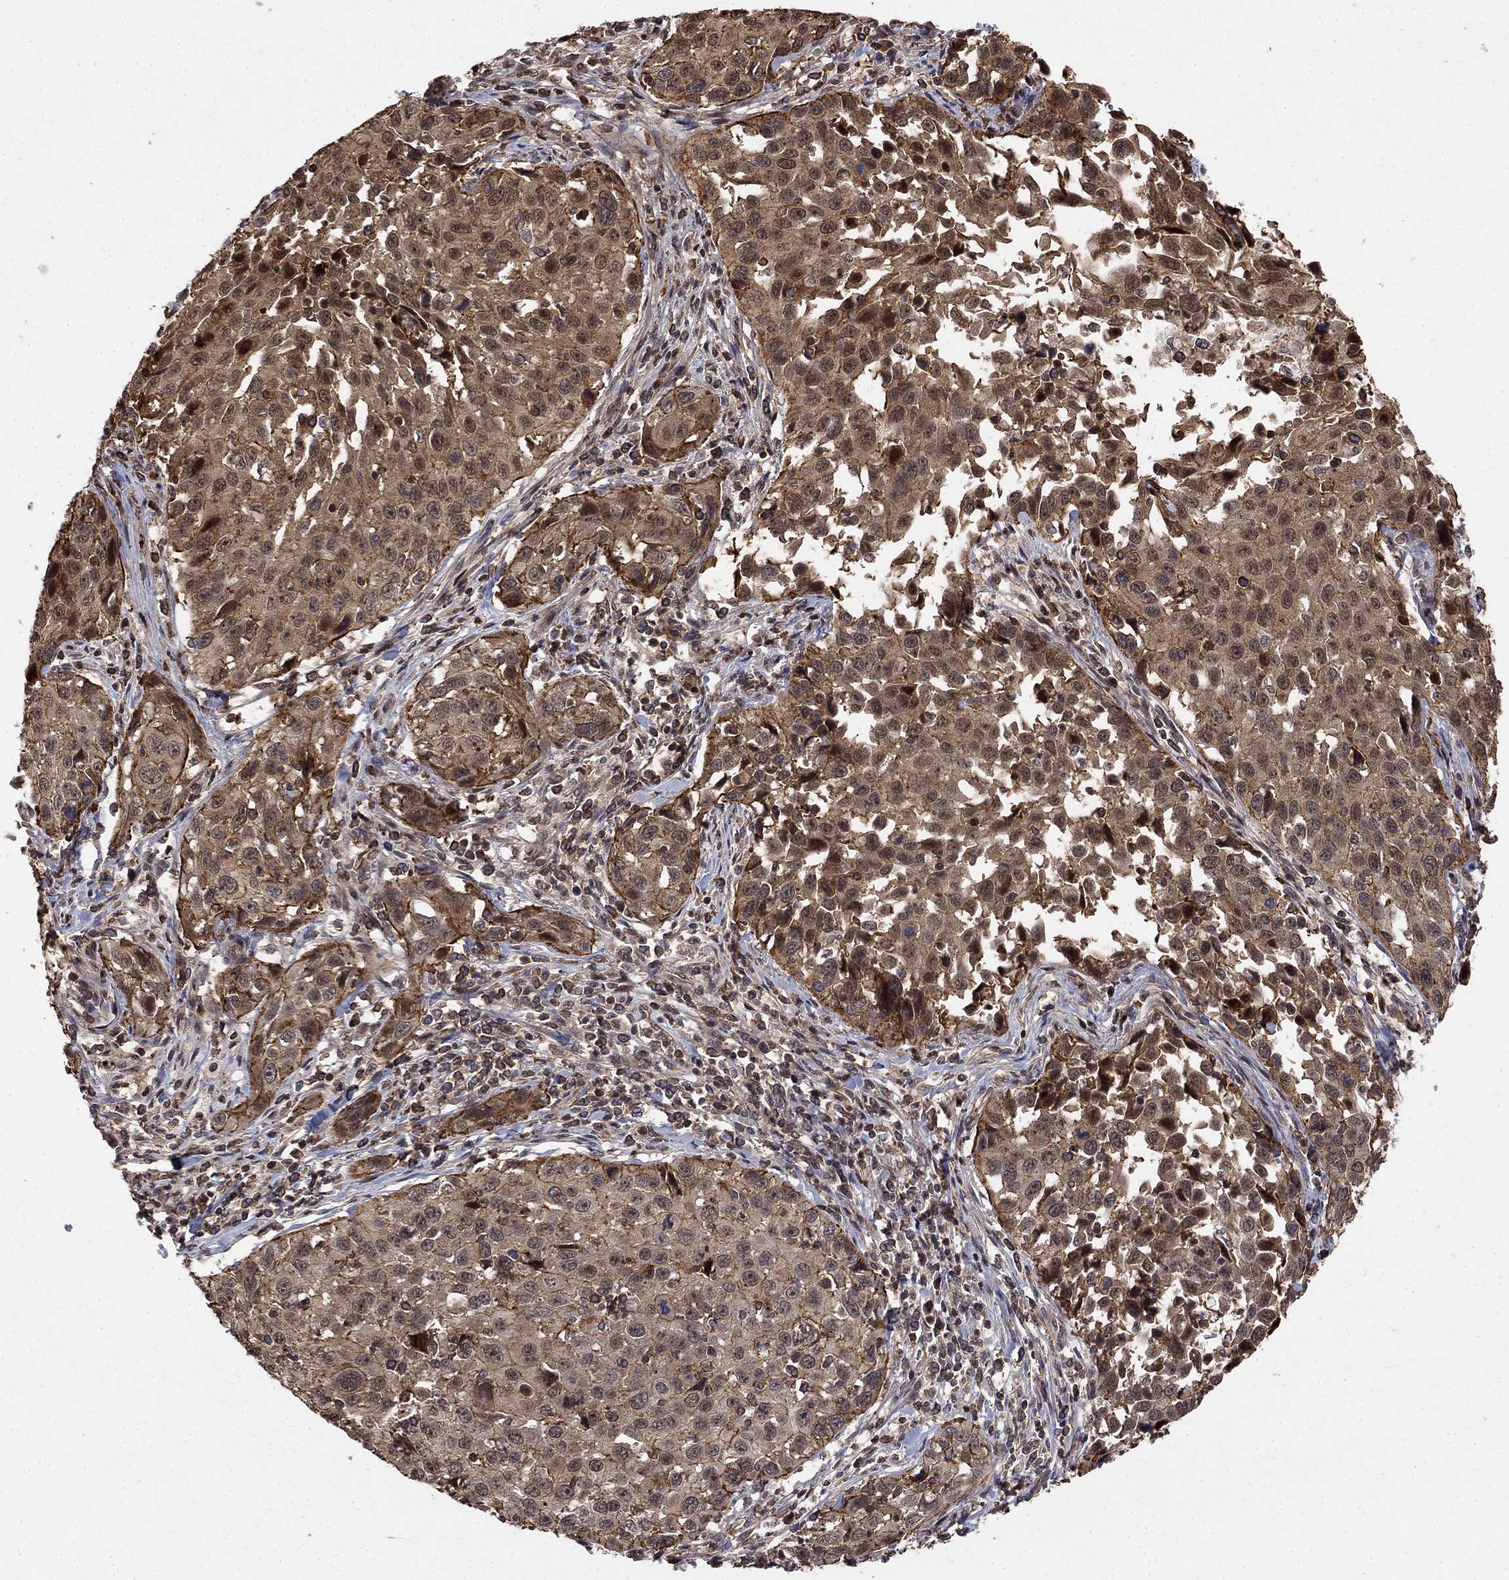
{"staining": {"intensity": "moderate", "quantity": "25%-75%", "location": "cytoplasmic/membranous,nuclear"}, "tissue": "cervical cancer", "cell_type": "Tumor cells", "image_type": "cancer", "snomed": [{"axis": "morphology", "description": "Squamous cell carcinoma, NOS"}, {"axis": "topography", "description": "Cervix"}], "caption": "This image shows immunohistochemistry staining of cervical cancer, with medium moderate cytoplasmic/membranous and nuclear staining in about 25%-75% of tumor cells.", "gene": "CCDC66", "patient": {"sex": "female", "age": 26}}